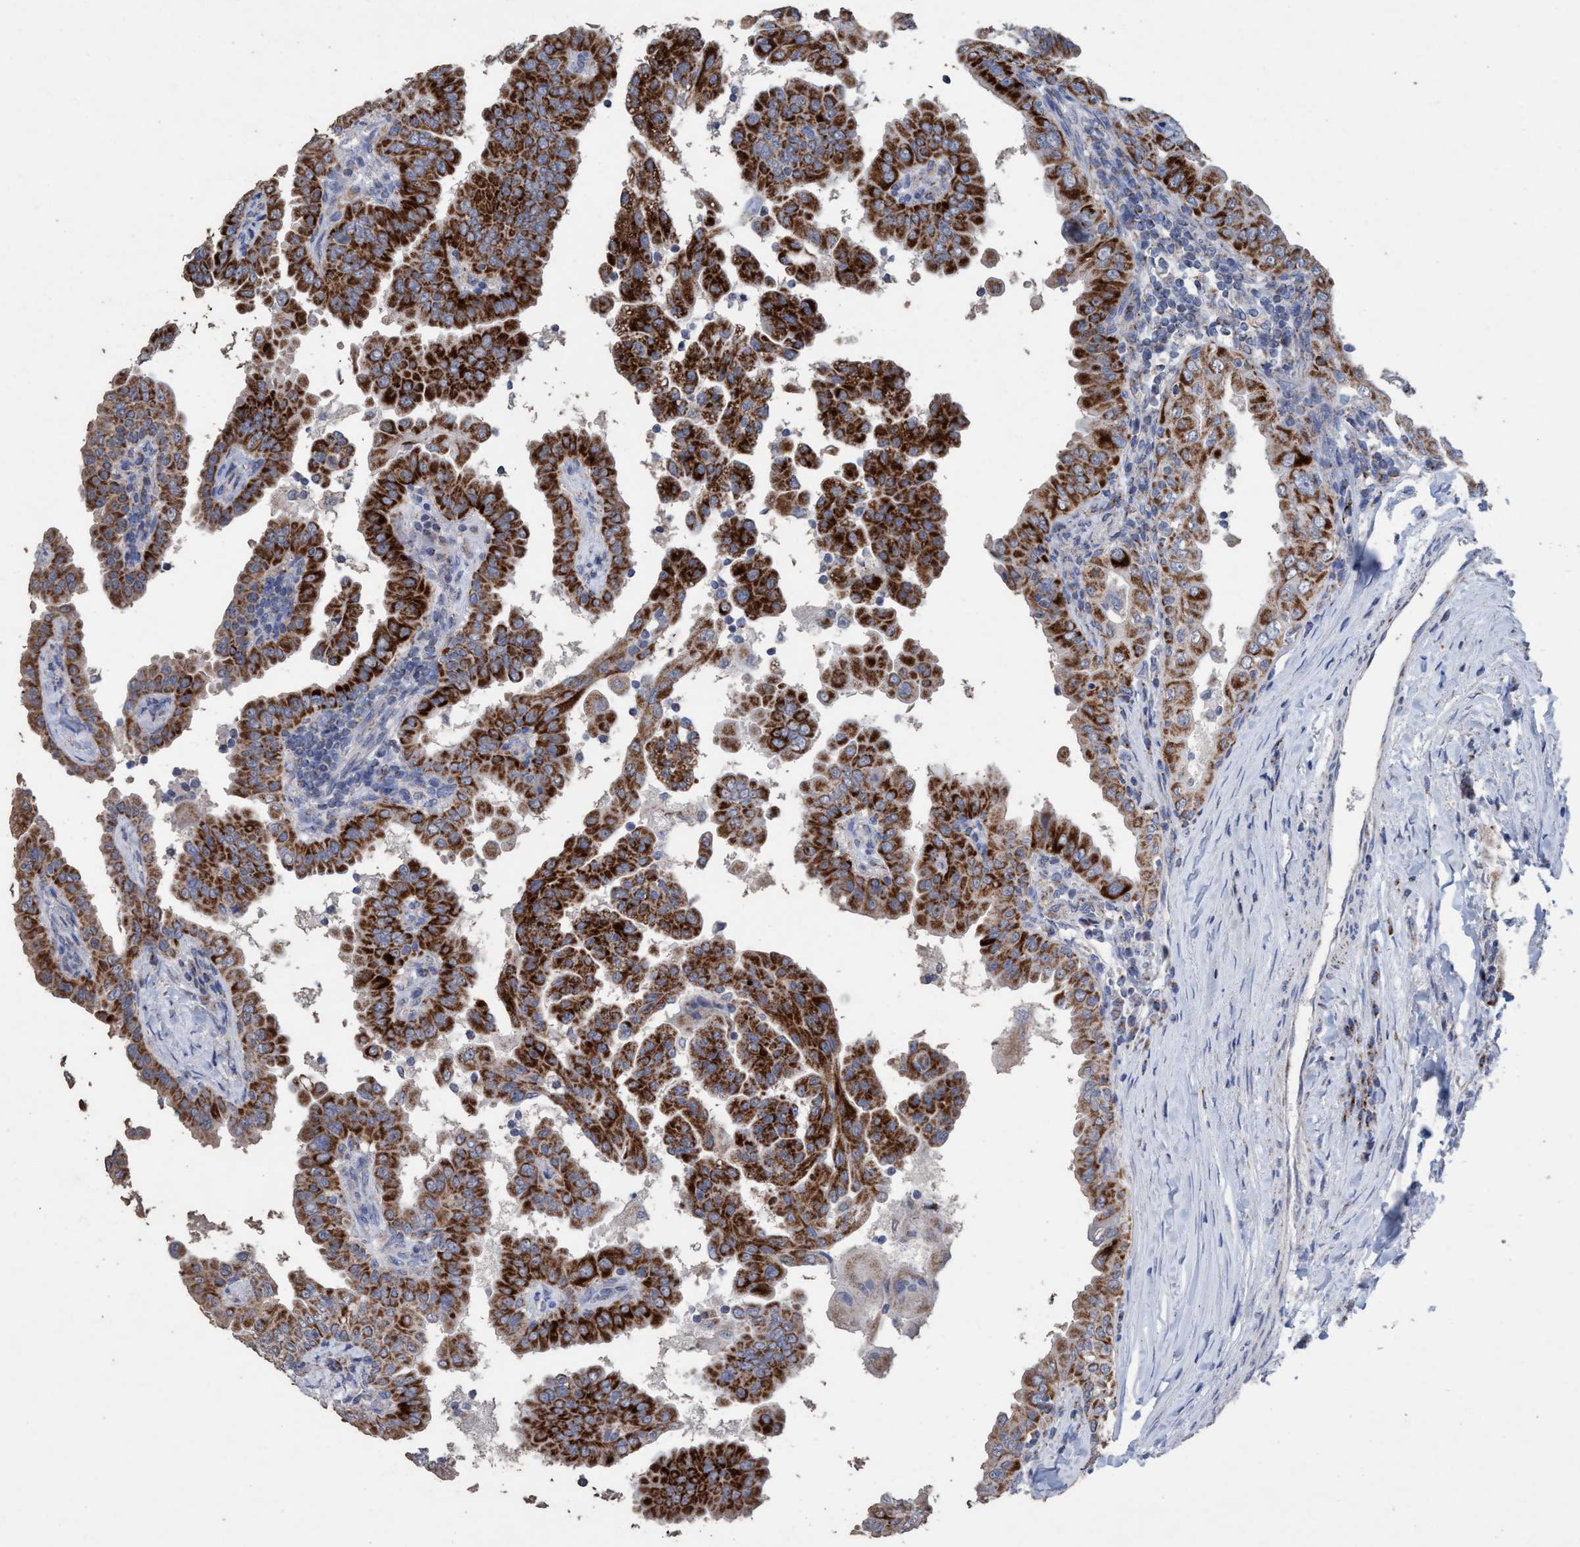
{"staining": {"intensity": "strong", "quantity": ">75%", "location": "cytoplasmic/membranous"}, "tissue": "thyroid cancer", "cell_type": "Tumor cells", "image_type": "cancer", "snomed": [{"axis": "morphology", "description": "Papillary adenocarcinoma, NOS"}, {"axis": "topography", "description": "Thyroid gland"}], "caption": "Tumor cells exhibit high levels of strong cytoplasmic/membranous staining in approximately >75% of cells in thyroid cancer.", "gene": "RSAD1", "patient": {"sex": "male", "age": 33}}